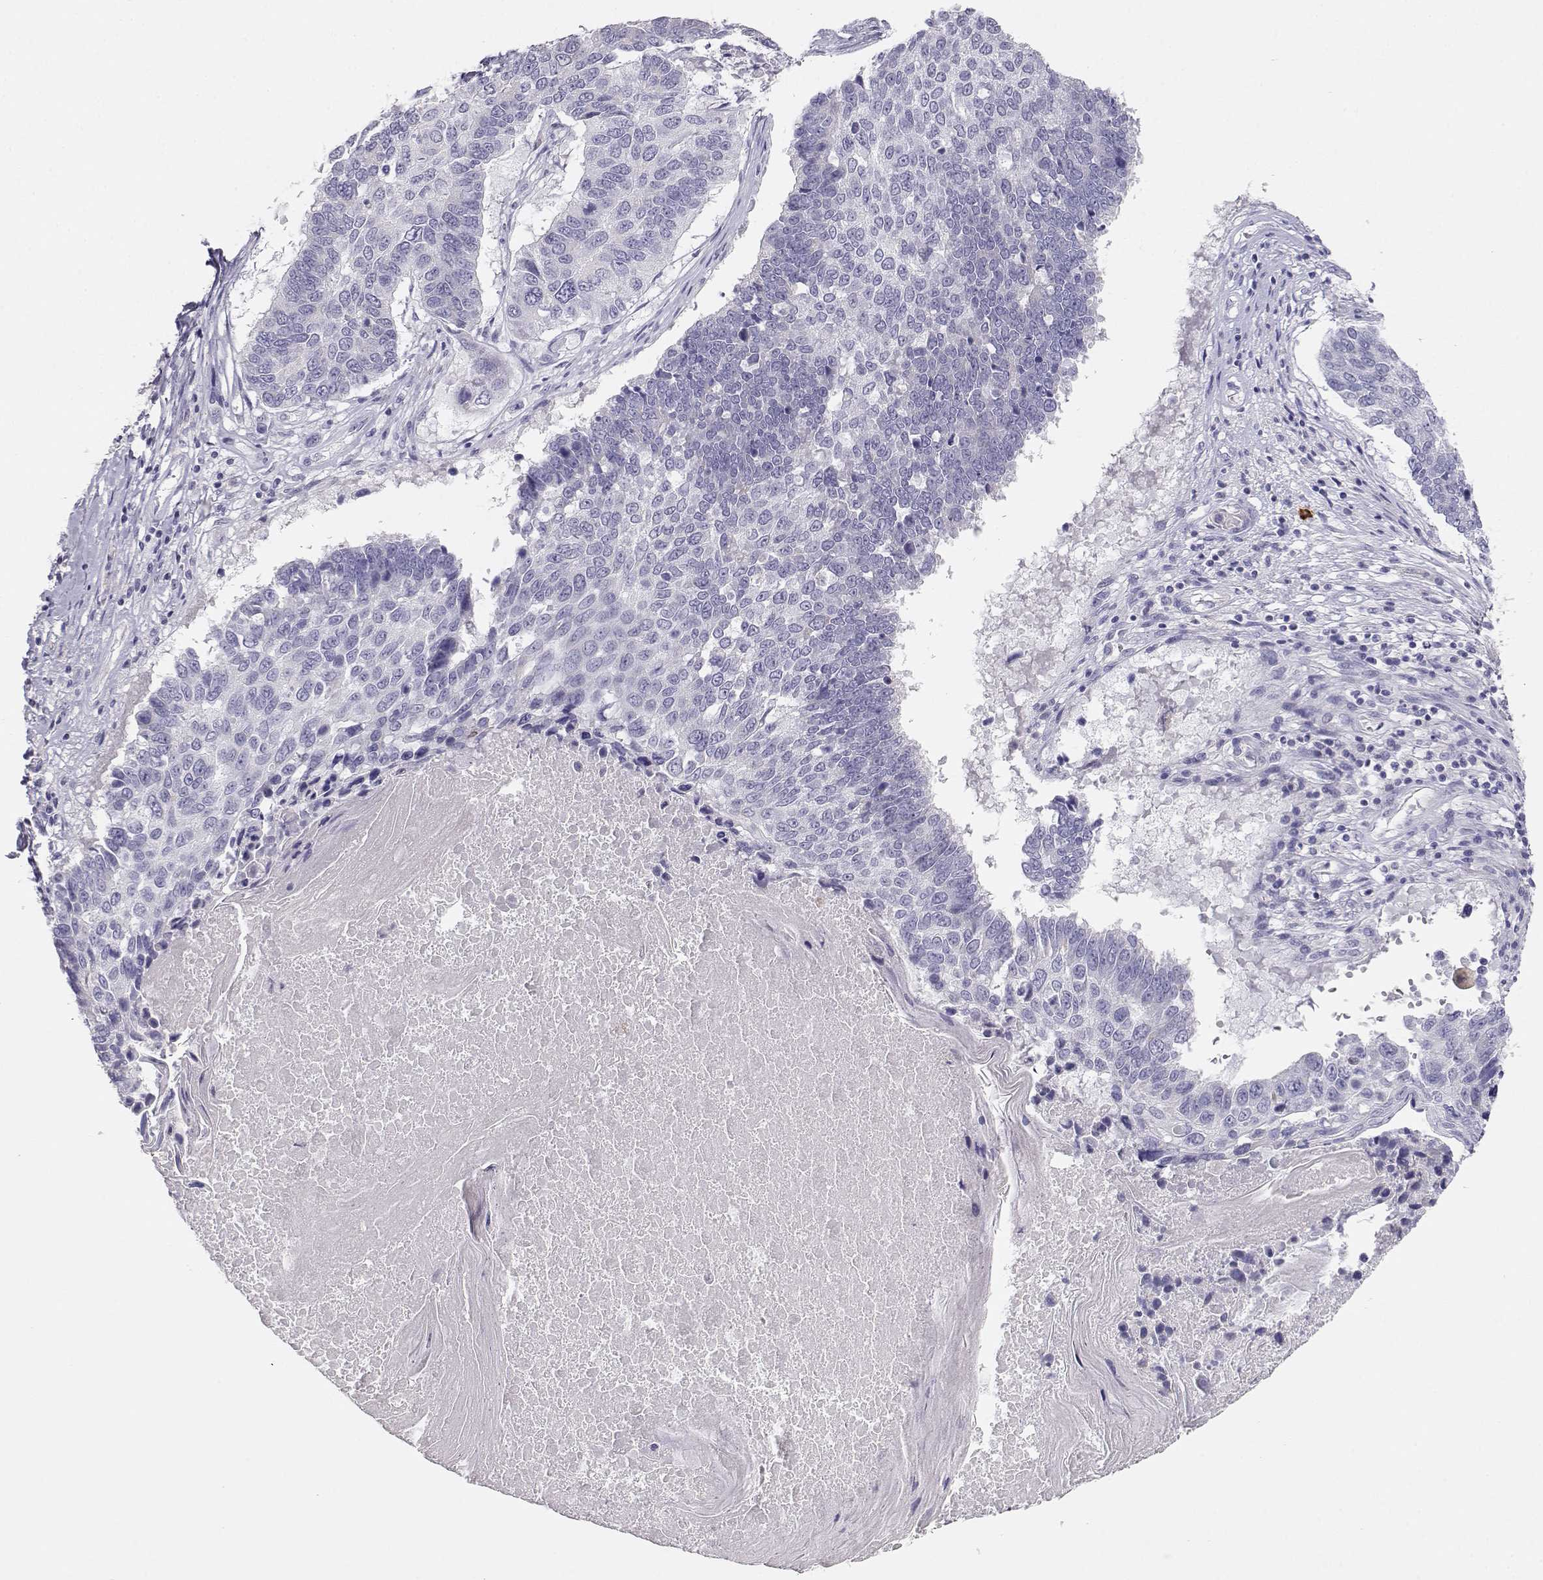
{"staining": {"intensity": "negative", "quantity": "none", "location": "none"}, "tissue": "lung cancer", "cell_type": "Tumor cells", "image_type": "cancer", "snomed": [{"axis": "morphology", "description": "Squamous cell carcinoma, NOS"}, {"axis": "topography", "description": "Lung"}], "caption": "This is an immunohistochemistry (IHC) micrograph of human lung cancer. There is no staining in tumor cells.", "gene": "GPR174", "patient": {"sex": "male", "age": 73}}